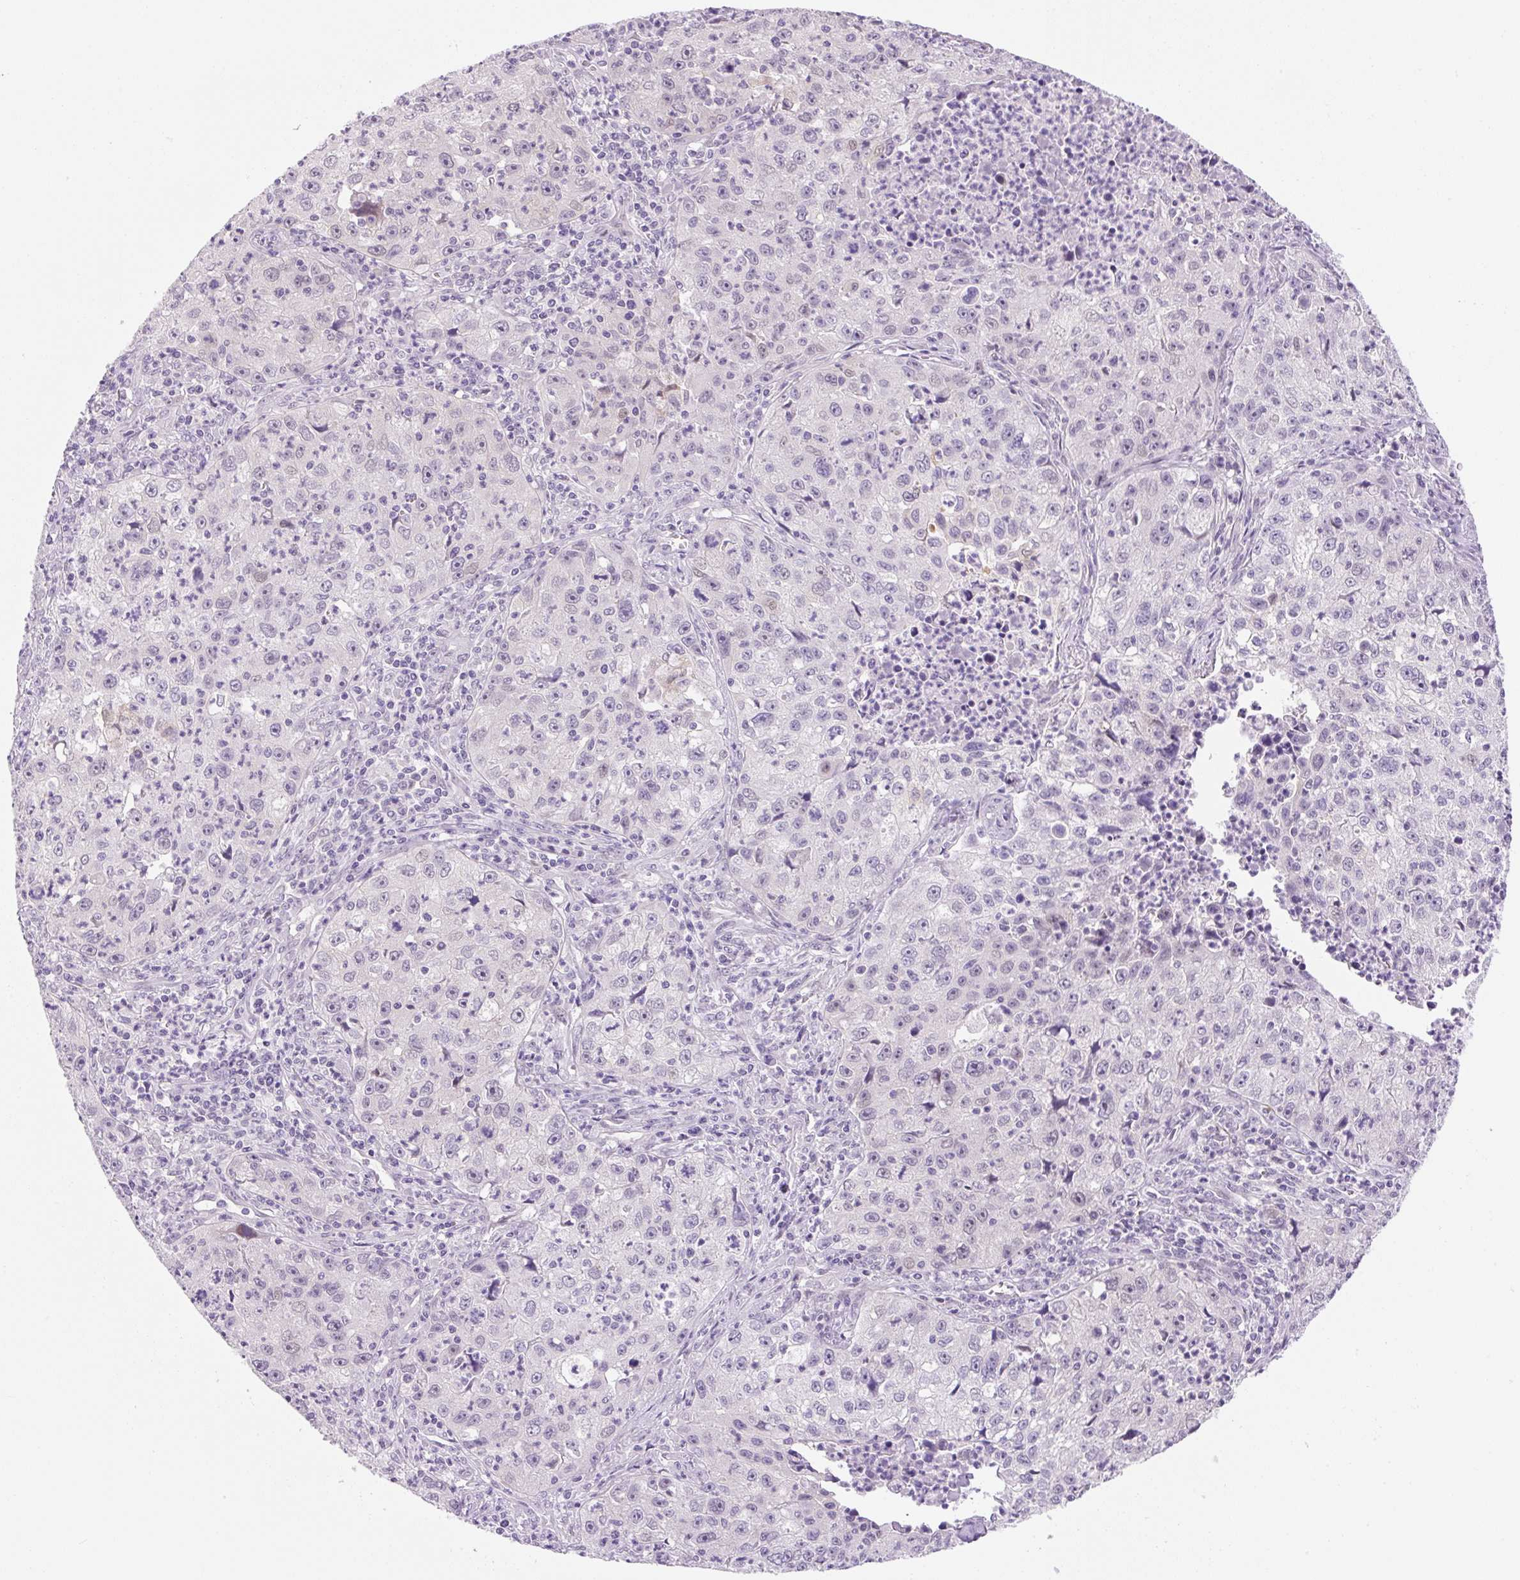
{"staining": {"intensity": "negative", "quantity": "none", "location": "none"}, "tissue": "lung cancer", "cell_type": "Tumor cells", "image_type": "cancer", "snomed": [{"axis": "morphology", "description": "Squamous cell carcinoma, NOS"}, {"axis": "topography", "description": "Lung"}], "caption": "Lung cancer (squamous cell carcinoma) was stained to show a protein in brown. There is no significant expression in tumor cells.", "gene": "SYNE3", "patient": {"sex": "male", "age": 71}}